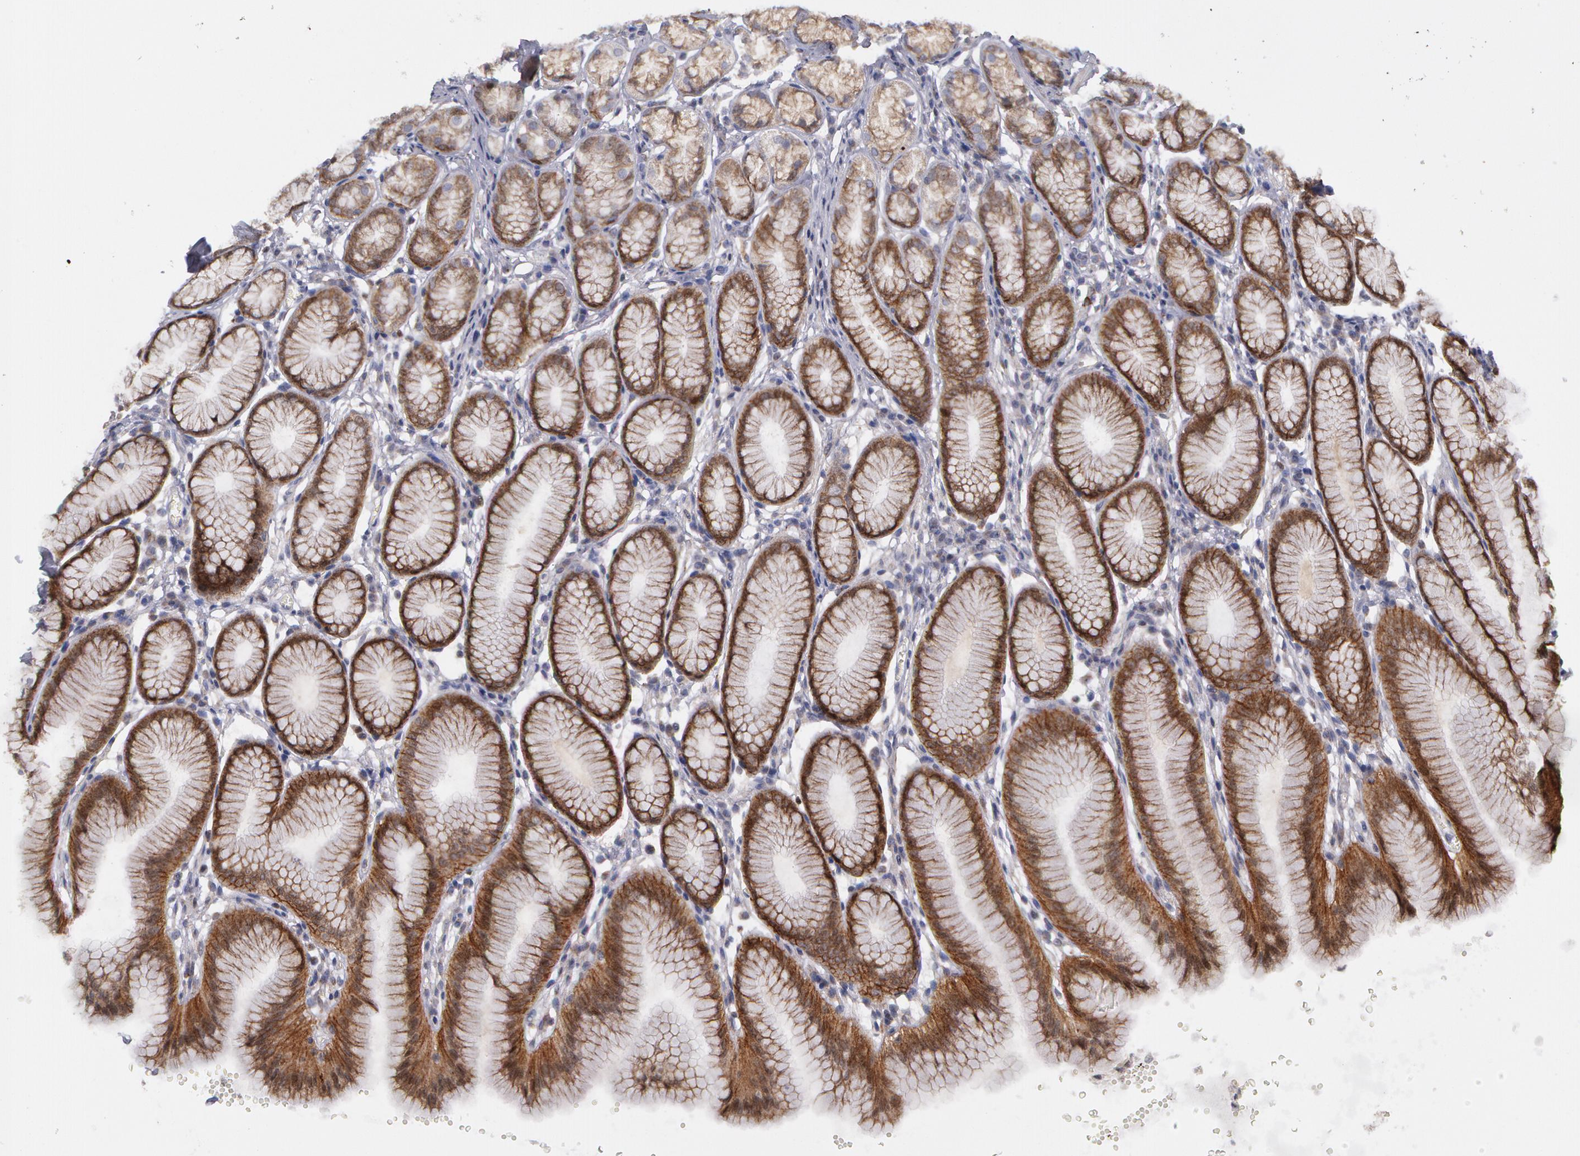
{"staining": {"intensity": "moderate", "quantity": ">75%", "location": "cytoplasmic/membranous"}, "tissue": "stomach", "cell_type": "Glandular cells", "image_type": "normal", "snomed": [{"axis": "morphology", "description": "Normal tissue, NOS"}, {"axis": "topography", "description": "Stomach"}], "caption": "High-magnification brightfield microscopy of benign stomach stained with DAB (3,3'-diaminobenzidine) (brown) and counterstained with hematoxylin (blue). glandular cells exhibit moderate cytoplasmic/membranous staining is identified in about>75% of cells.", "gene": "ERBB2", "patient": {"sex": "male", "age": 42}}